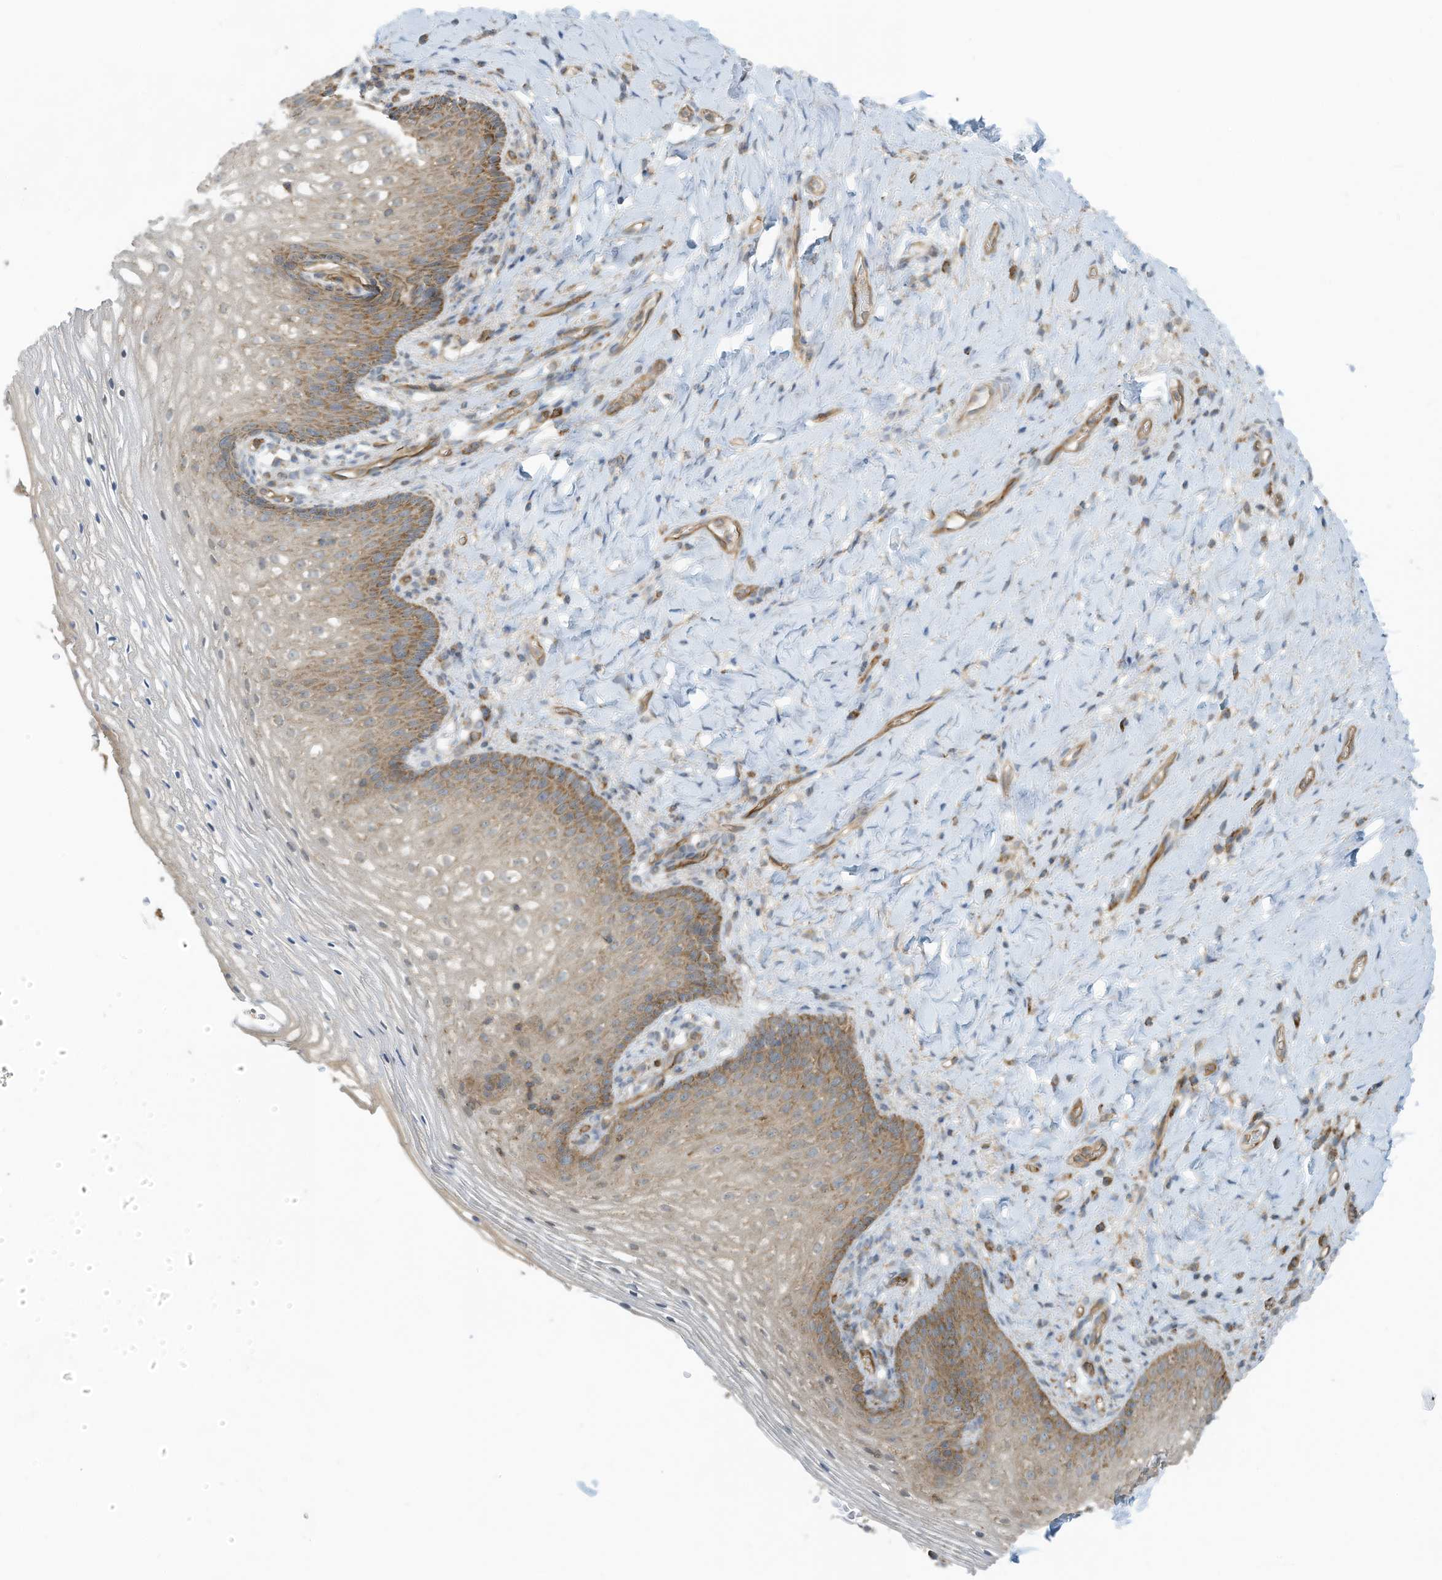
{"staining": {"intensity": "moderate", "quantity": "<25%", "location": "cytoplasmic/membranous"}, "tissue": "vagina", "cell_type": "Squamous epithelial cells", "image_type": "normal", "snomed": [{"axis": "morphology", "description": "Normal tissue, NOS"}, {"axis": "topography", "description": "Vagina"}], "caption": "Protein expression analysis of unremarkable vagina shows moderate cytoplasmic/membranous positivity in about <25% of squamous epithelial cells.", "gene": "METTL6", "patient": {"sex": "female", "age": 60}}